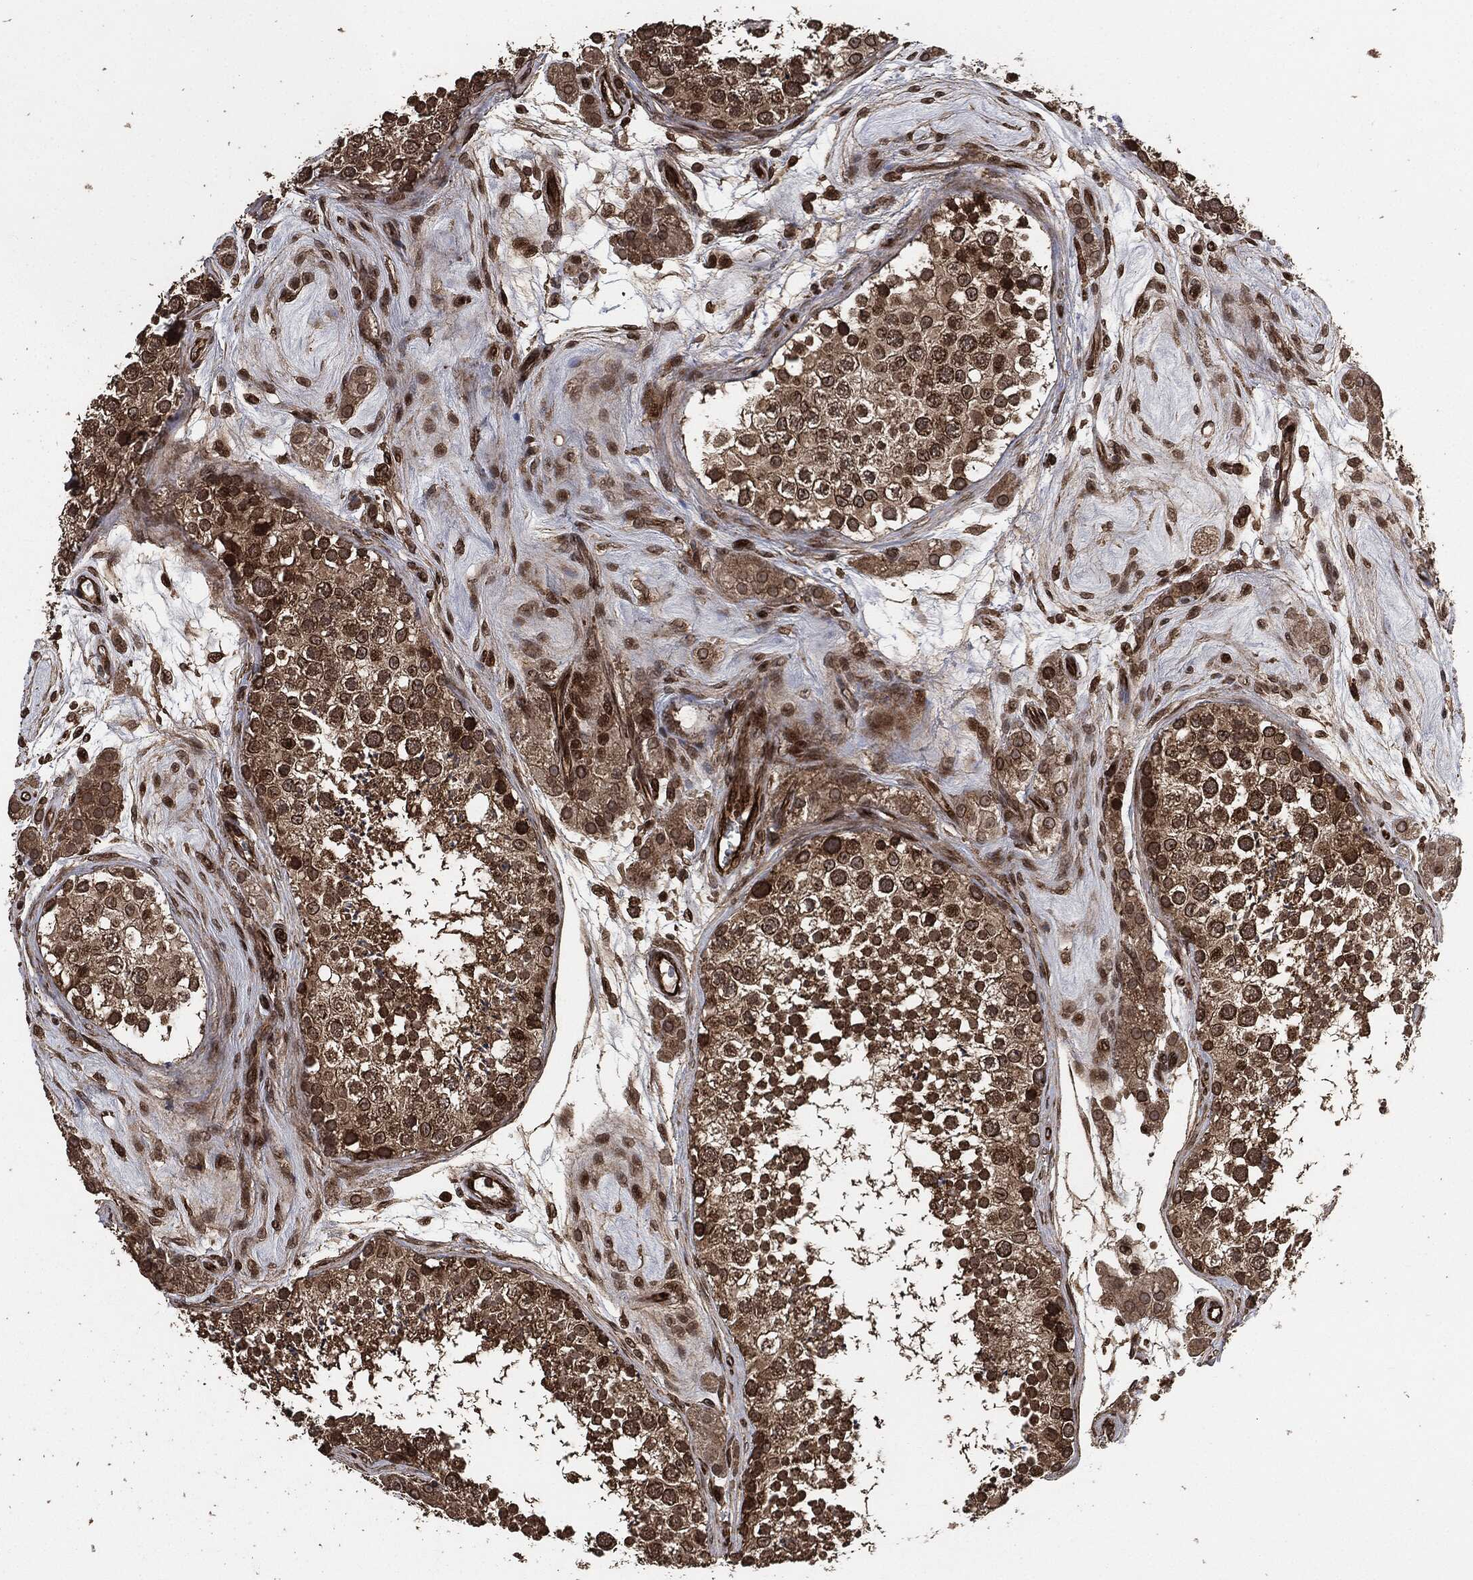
{"staining": {"intensity": "moderate", "quantity": ">75%", "location": "cytoplasmic/membranous"}, "tissue": "testis", "cell_type": "Cells in seminiferous ducts", "image_type": "normal", "snomed": [{"axis": "morphology", "description": "Normal tissue, NOS"}, {"axis": "topography", "description": "Testis"}], "caption": "Cells in seminiferous ducts reveal medium levels of moderate cytoplasmic/membranous positivity in approximately >75% of cells in benign testis.", "gene": "IFIT1", "patient": {"sex": "male", "age": 41}}